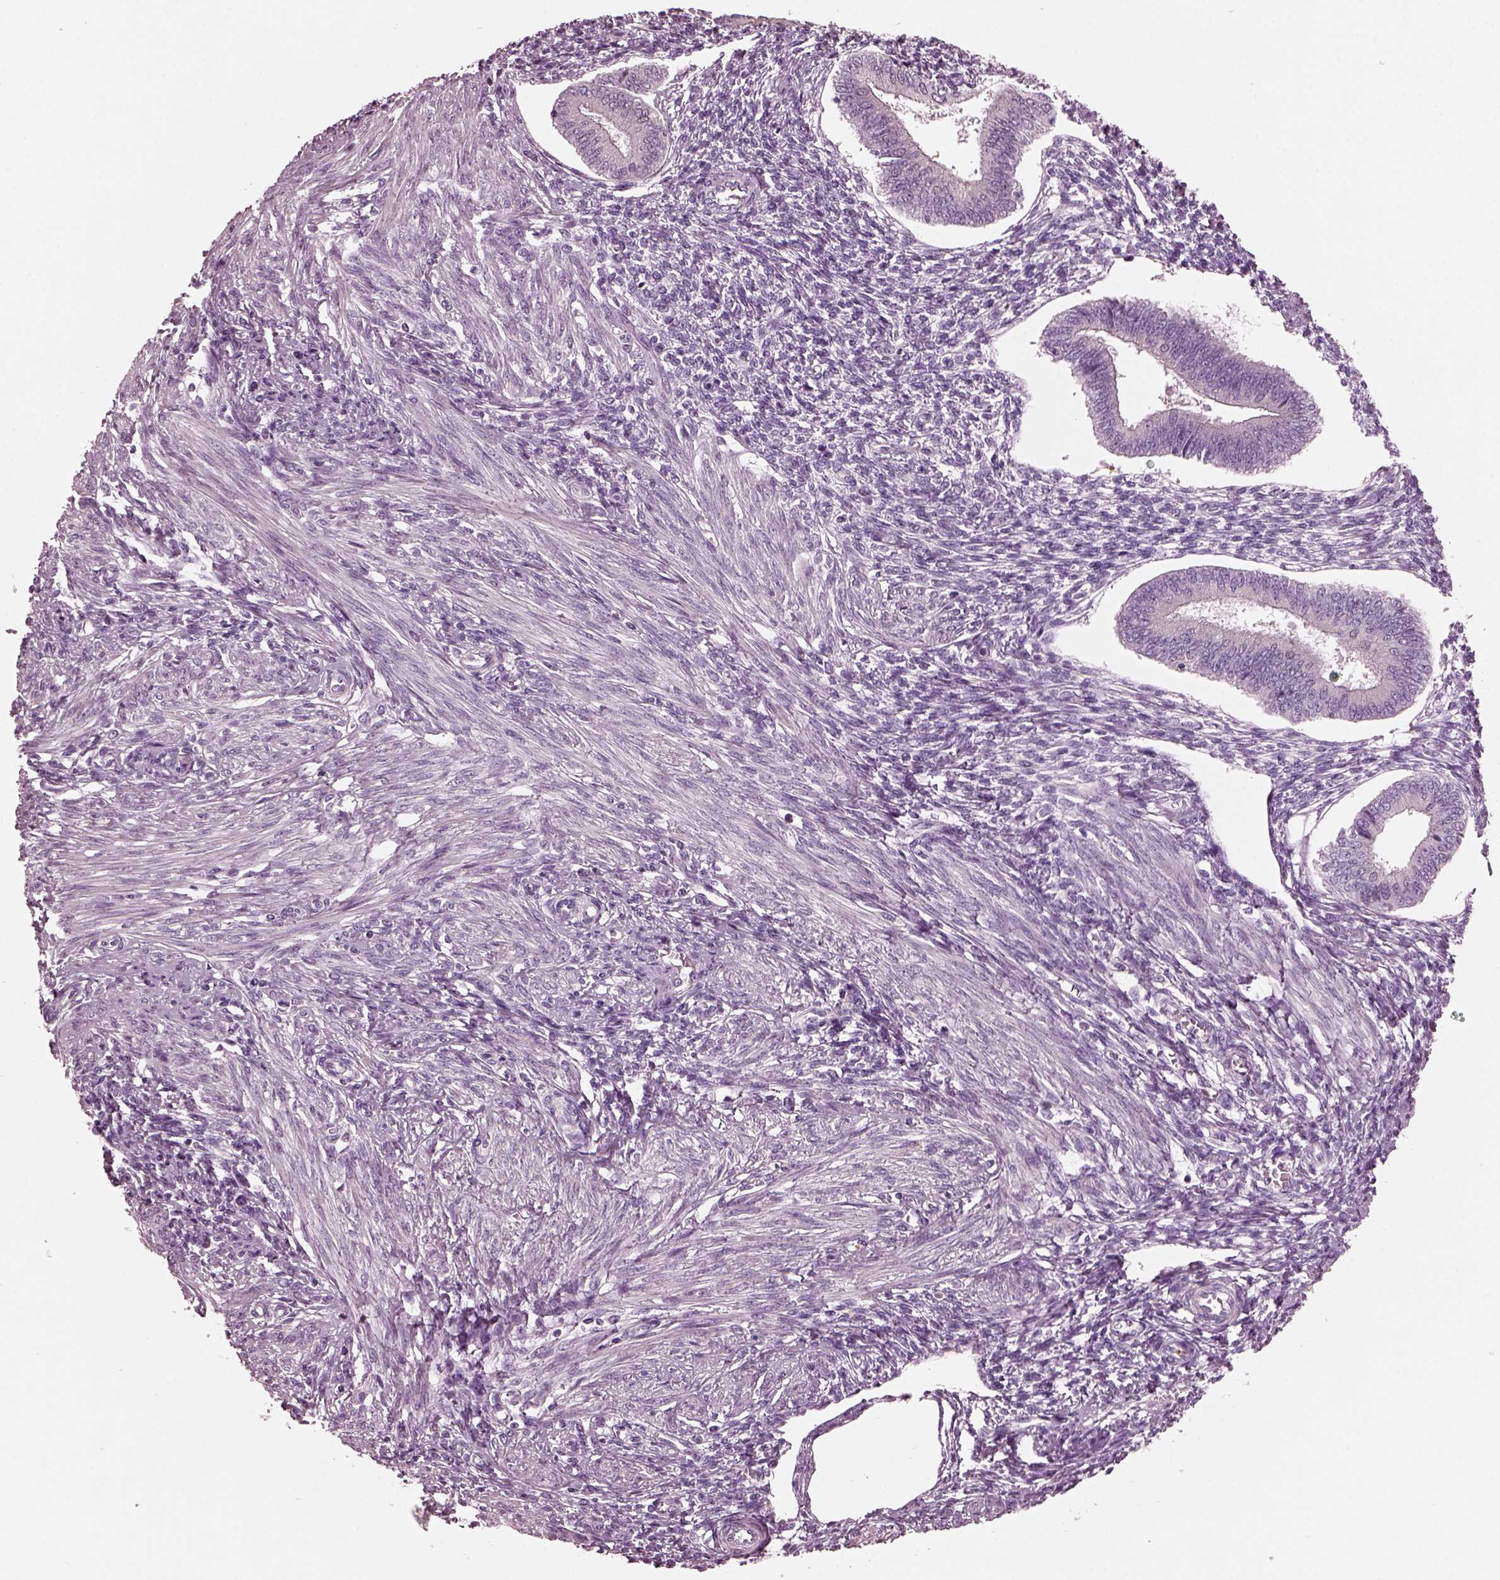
{"staining": {"intensity": "negative", "quantity": "none", "location": "none"}, "tissue": "endometrium", "cell_type": "Cells in endometrial stroma", "image_type": "normal", "snomed": [{"axis": "morphology", "description": "Normal tissue, NOS"}, {"axis": "topography", "description": "Endometrium"}], "caption": "A histopathology image of human endometrium is negative for staining in cells in endometrial stroma. (Stains: DAB (3,3'-diaminobenzidine) immunohistochemistry (IHC) with hematoxylin counter stain, Microscopy: brightfield microscopy at high magnification).", "gene": "SLAMF8", "patient": {"sex": "female", "age": 42}}